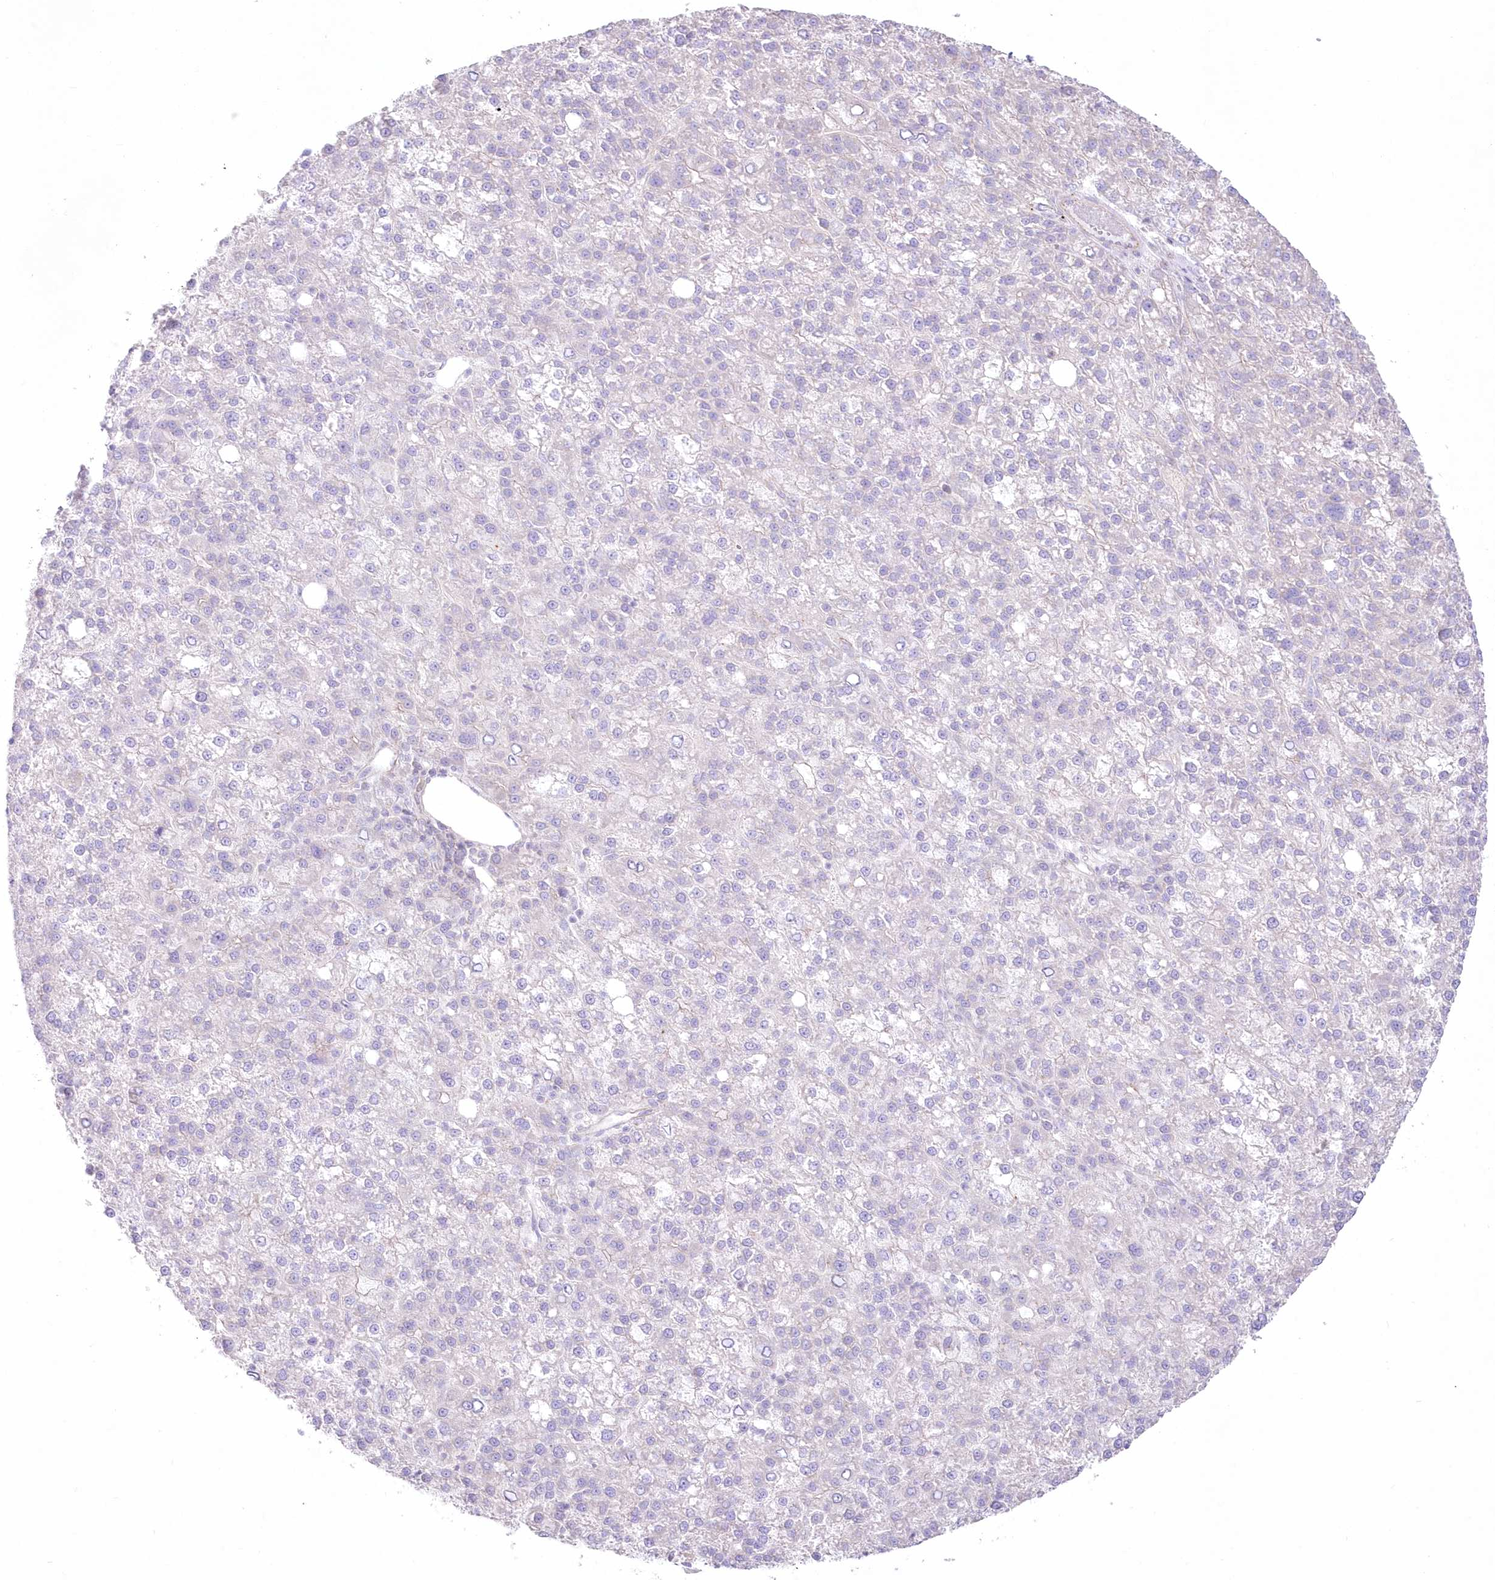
{"staining": {"intensity": "negative", "quantity": "none", "location": "none"}, "tissue": "liver cancer", "cell_type": "Tumor cells", "image_type": "cancer", "snomed": [{"axis": "morphology", "description": "Carcinoma, Hepatocellular, NOS"}, {"axis": "topography", "description": "Liver"}], "caption": "Immunohistochemistry (IHC) micrograph of liver hepatocellular carcinoma stained for a protein (brown), which demonstrates no staining in tumor cells.", "gene": "ZNF843", "patient": {"sex": "female", "age": 58}}